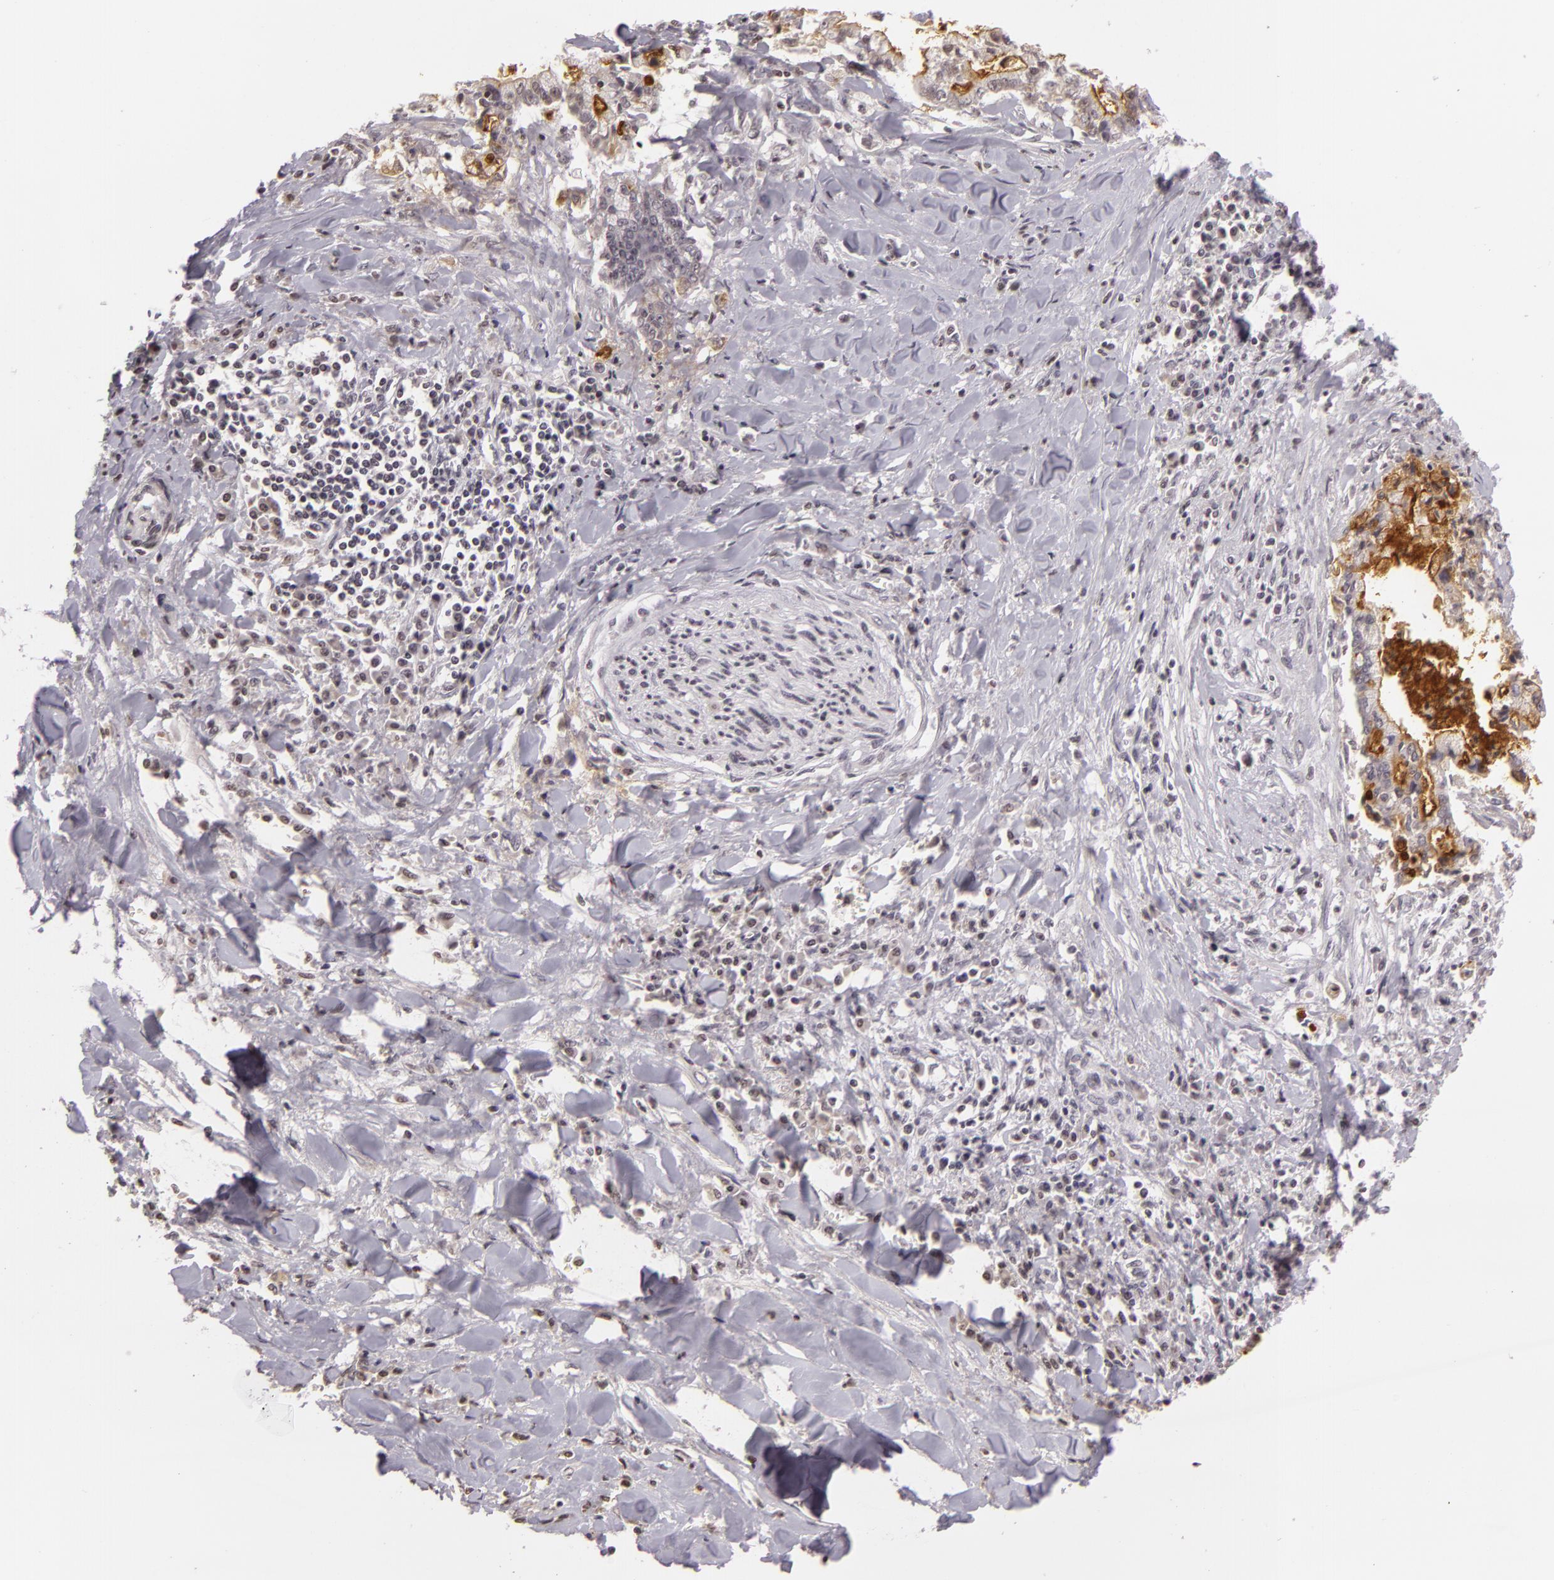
{"staining": {"intensity": "moderate", "quantity": "25%-75%", "location": "cytoplasmic/membranous"}, "tissue": "liver cancer", "cell_type": "Tumor cells", "image_type": "cancer", "snomed": [{"axis": "morphology", "description": "Cholangiocarcinoma"}, {"axis": "topography", "description": "Liver"}], "caption": "A brown stain labels moderate cytoplasmic/membranous staining of a protein in liver cancer (cholangiocarcinoma) tumor cells.", "gene": "MUC1", "patient": {"sex": "male", "age": 57}}